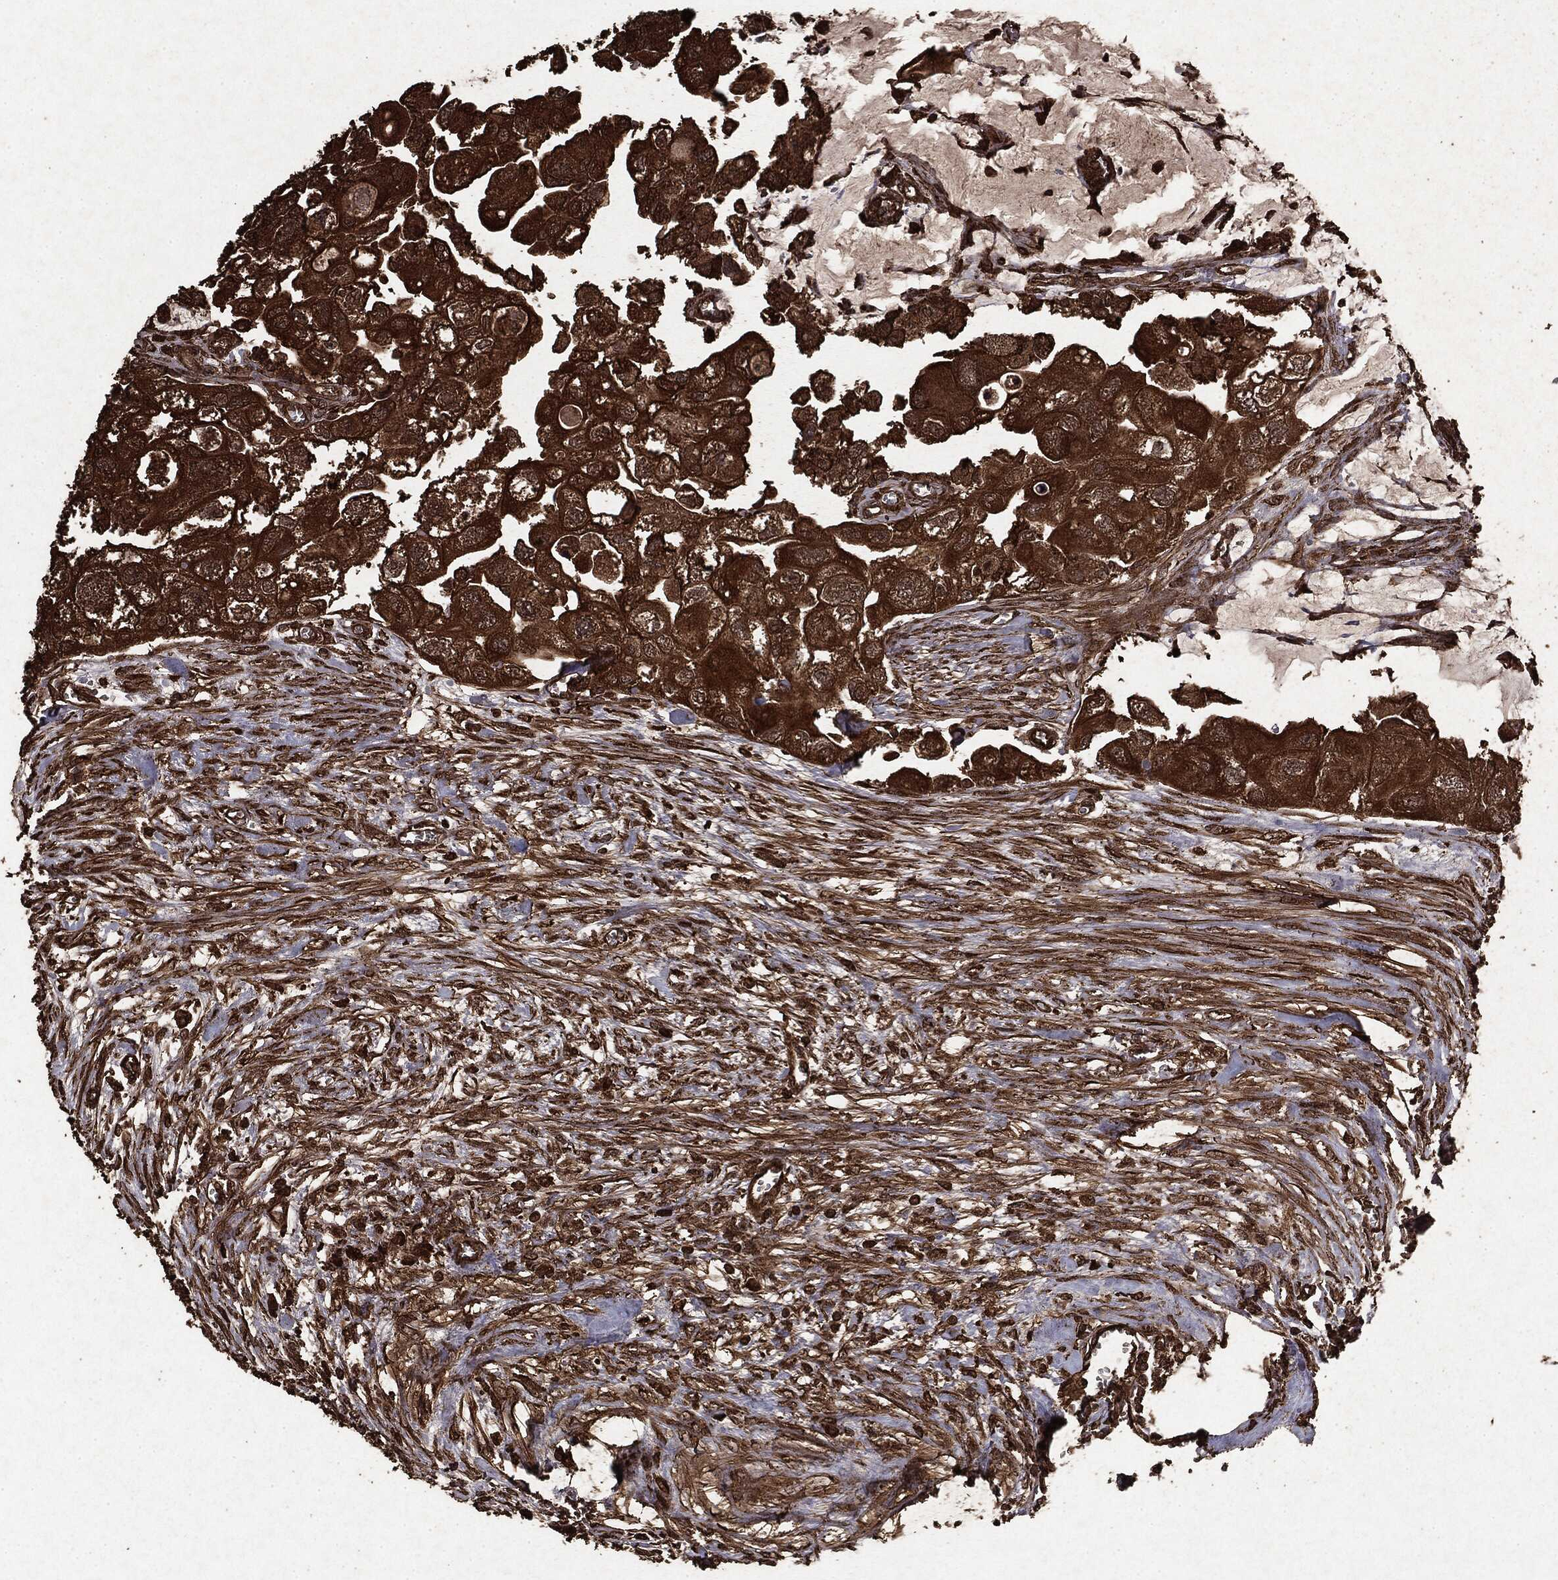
{"staining": {"intensity": "strong", "quantity": ">75%", "location": "cytoplasmic/membranous"}, "tissue": "urothelial cancer", "cell_type": "Tumor cells", "image_type": "cancer", "snomed": [{"axis": "morphology", "description": "Urothelial carcinoma, High grade"}, {"axis": "topography", "description": "Urinary bladder"}], "caption": "Urothelial cancer stained with a brown dye displays strong cytoplasmic/membranous positive staining in about >75% of tumor cells.", "gene": "ARAF", "patient": {"sex": "male", "age": 59}}